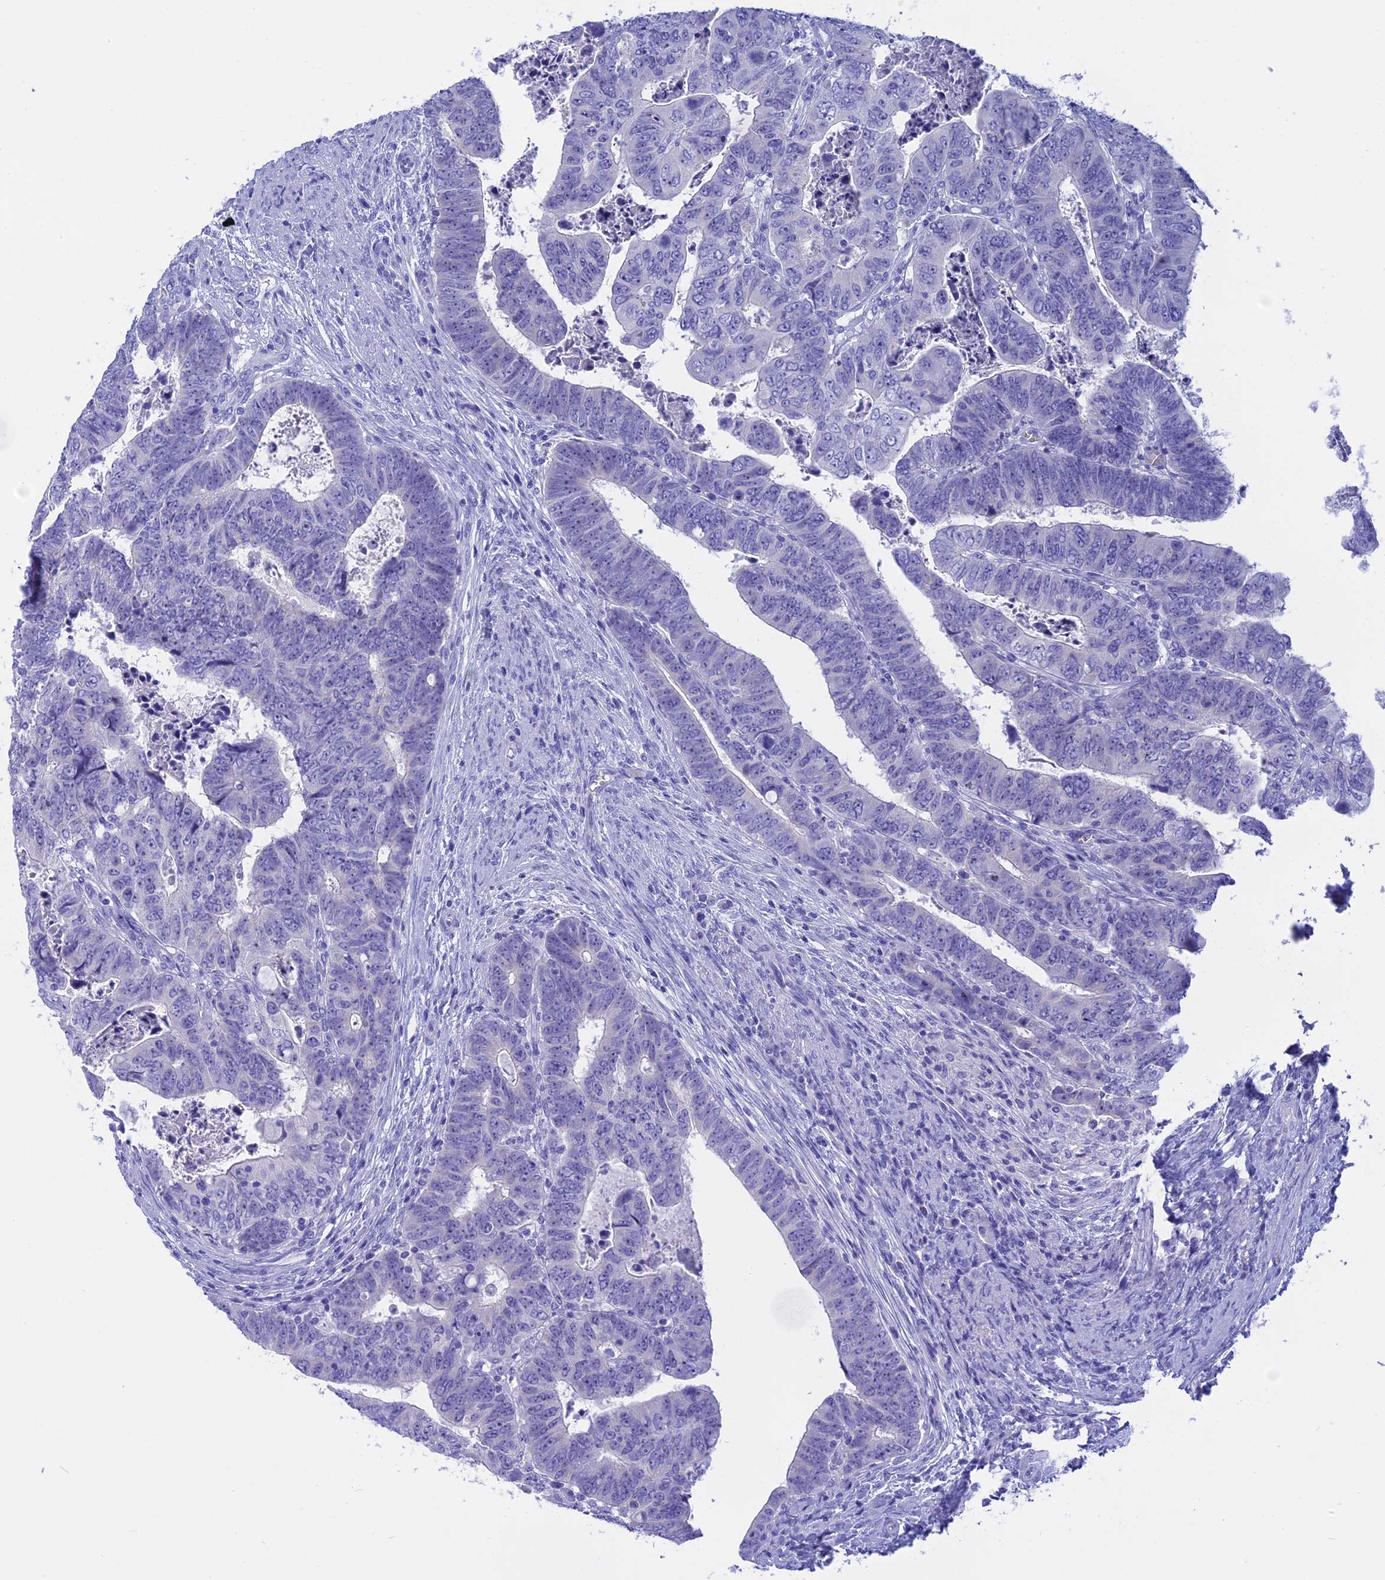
{"staining": {"intensity": "negative", "quantity": "none", "location": "none"}, "tissue": "colorectal cancer", "cell_type": "Tumor cells", "image_type": "cancer", "snomed": [{"axis": "morphology", "description": "Normal tissue, NOS"}, {"axis": "morphology", "description": "Adenocarcinoma, NOS"}, {"axis": "topography", "description": "Rectum"}], "caption": "There is no significant positivity in tumor cells of adenocarcinoma (colorectal).", "gene": "ISCA1", "patient": {"sex": "female", "age": 65}}